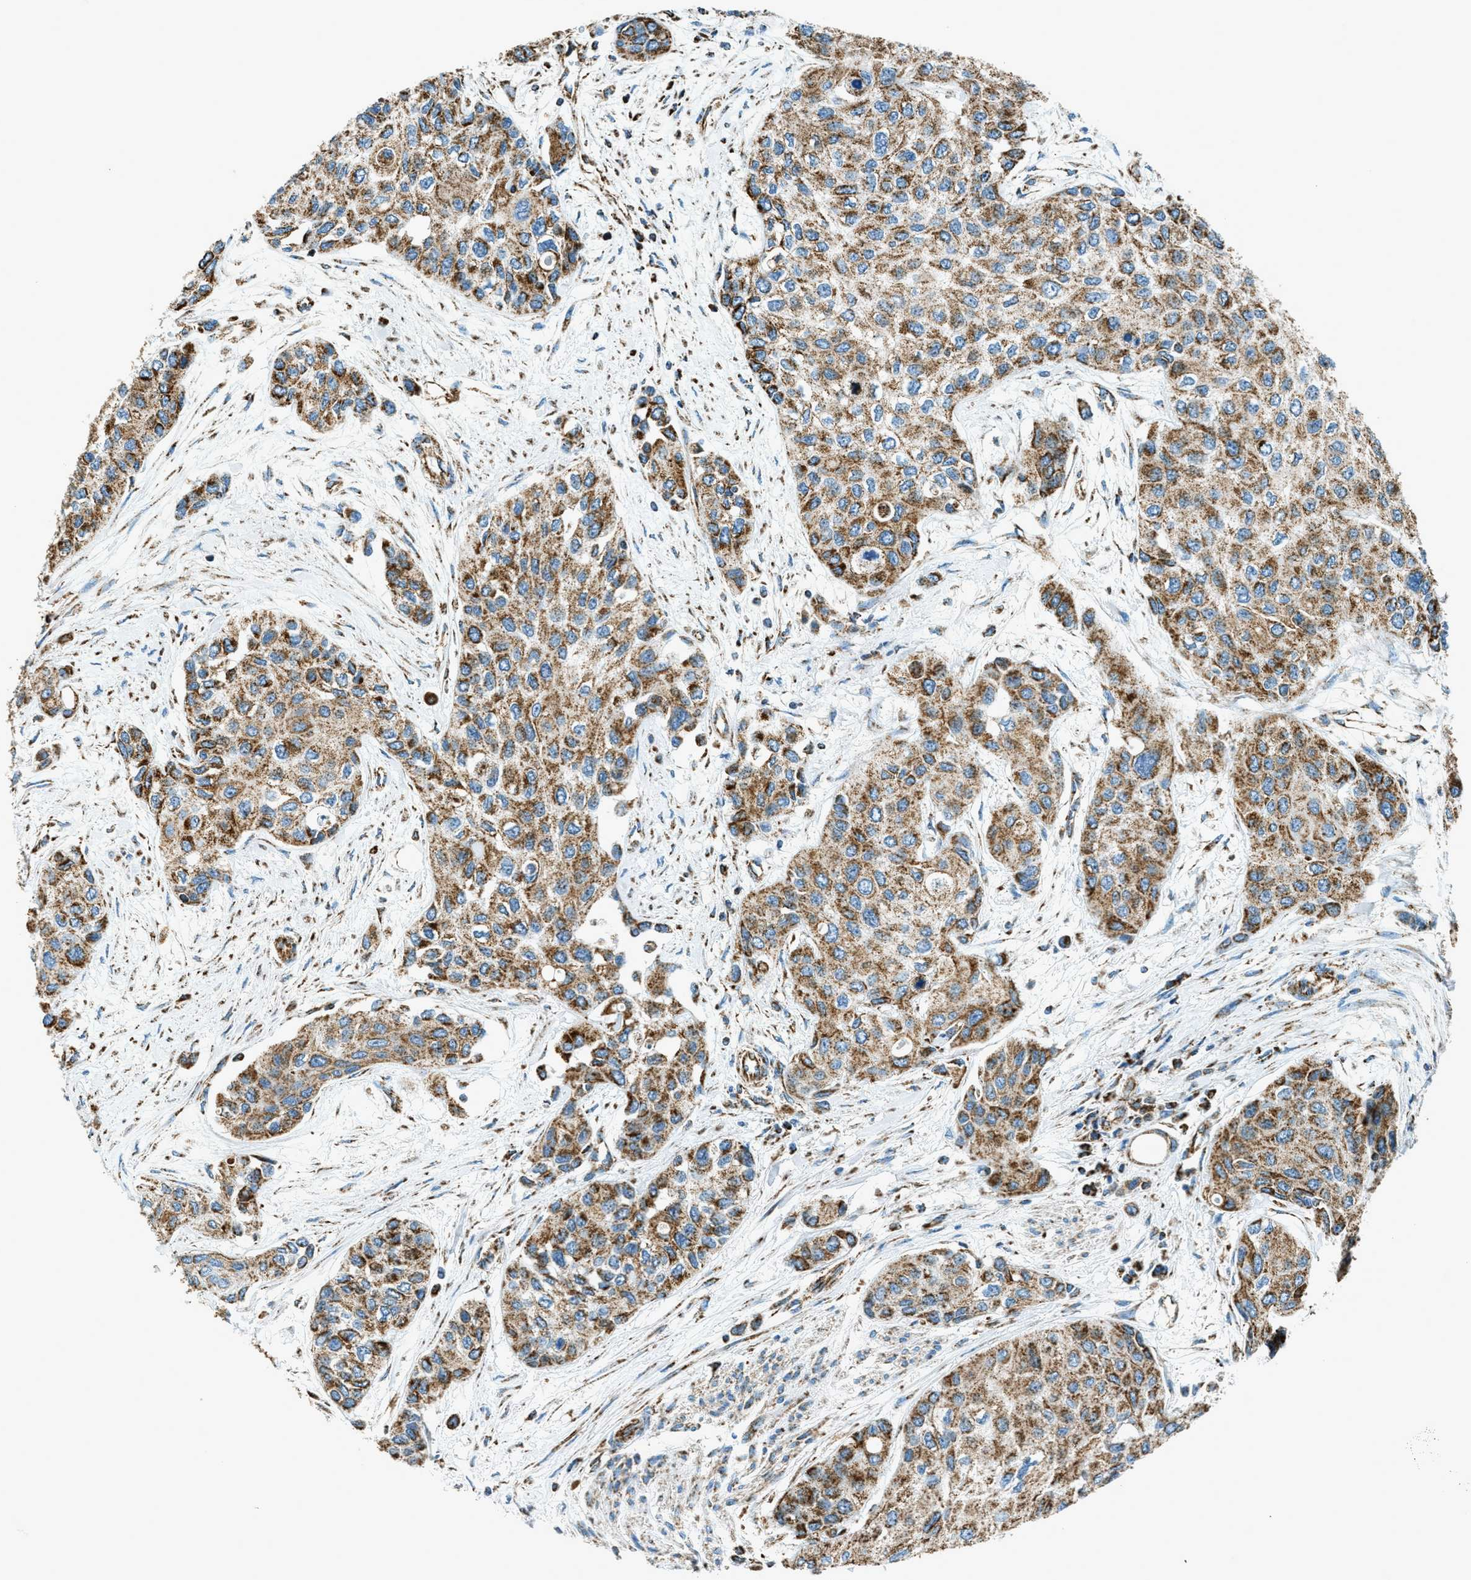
{"staining": {"intensity": "moderate", "quantity": ">75%", "location": "cytoplasmic/membranous"}, "tissue": "urothelial cancer", "cell_type": "Tumor cells", "image_type": "cancer", "snomed": [{"axis": "morphology", "description": "Urothelial carcinoma, High grade"}, {"axis": "topography", "description": "Urinary bladder"}], "caption": "Protein staining of high-grade urothelial carcinoma tissue reveals moderate cytoplasmic/membranous staining in about >75% of tumor cells.", "gene": "CHST15", "patient": {"sex": "female", "age": 56}}